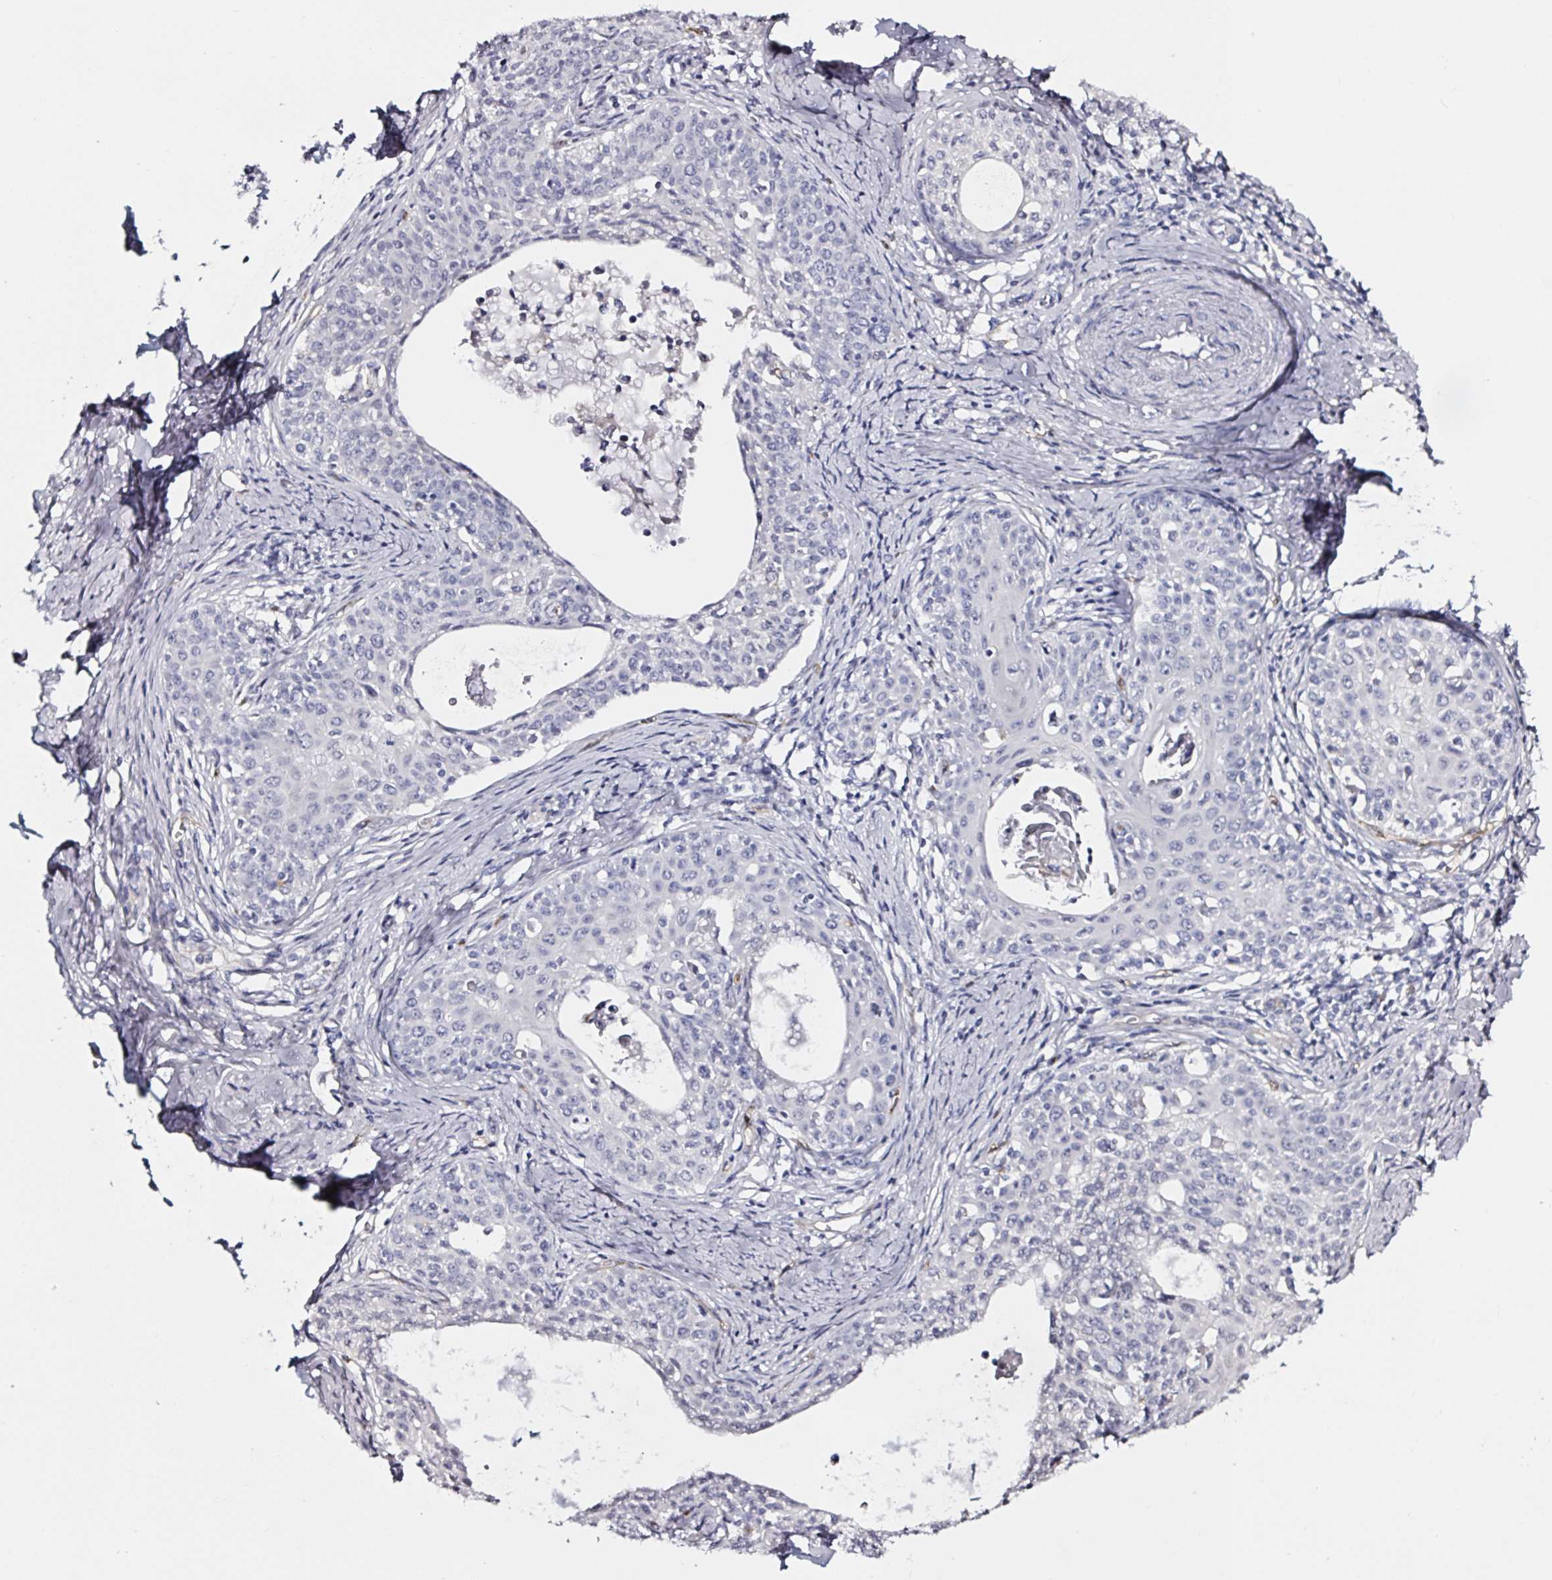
{"staining": {"intensity": "negative", "quantity": "none", "location": "none"}, "tissue": "cervical cancer", "cell_type": "Tumor cells", "image_type": "cancer", "snomed": [{"axis": "morphology", "description": "Squamous cell carcinoma, NOS"}, {"axis": "morphology", "description": "Adenocarcinoma, NOS"}, {"axis": "topography", "description": "Cervix"}], "caption": "There is no significant staining in tumor cells of cervical cancer (squamous cell carcinoma). (Immunohistochemistry, brightfield microscopy, high magnification).", "gene": "ACSBG2", "patient": {"sex": "female", "age": 52}}